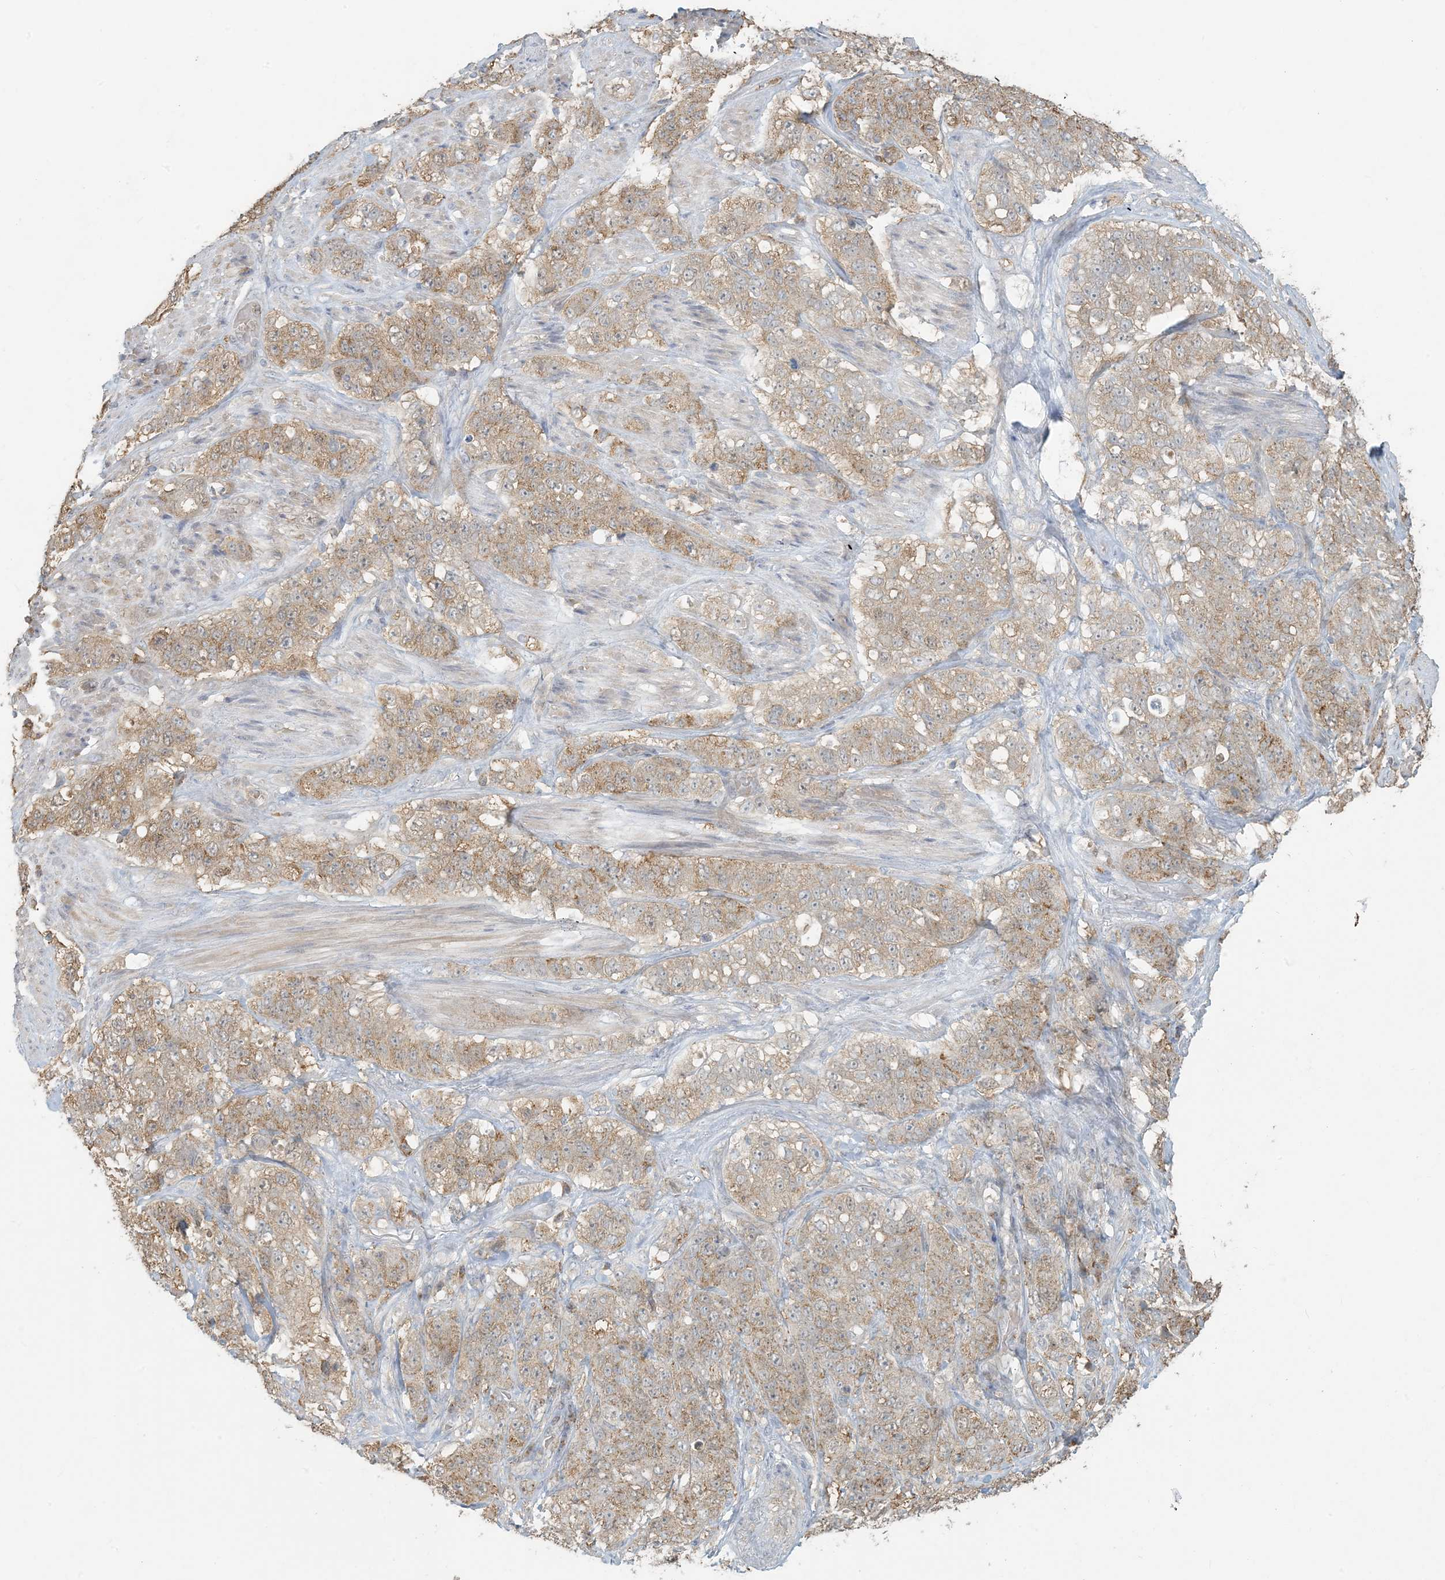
{"staining": {"intensity": "moderate", "quantity": ">75%", "location": "cytoplasmic/membranous"}, "tissue": "stomach cancer", "cell_type": "Tumor cells", "image_type": "cancer", "snomed": [{"axis": "morphology", "description": "Adenocarcinoma, NOS"}, {"axis": "topography", "description": "Stomach"}], "caption": "Immunohistochemical staining of human stomach cancer shows medium levels of moderate cytoplasmic/membranous protein expression in about >75% of tumor cells. The staining is performed using DAB brown chromogen to label protein expression. The nuclei are counter-stained blue using hematoxylin.", "gene": "HACL1", "patient": {"sex": "male", "age": 48}}